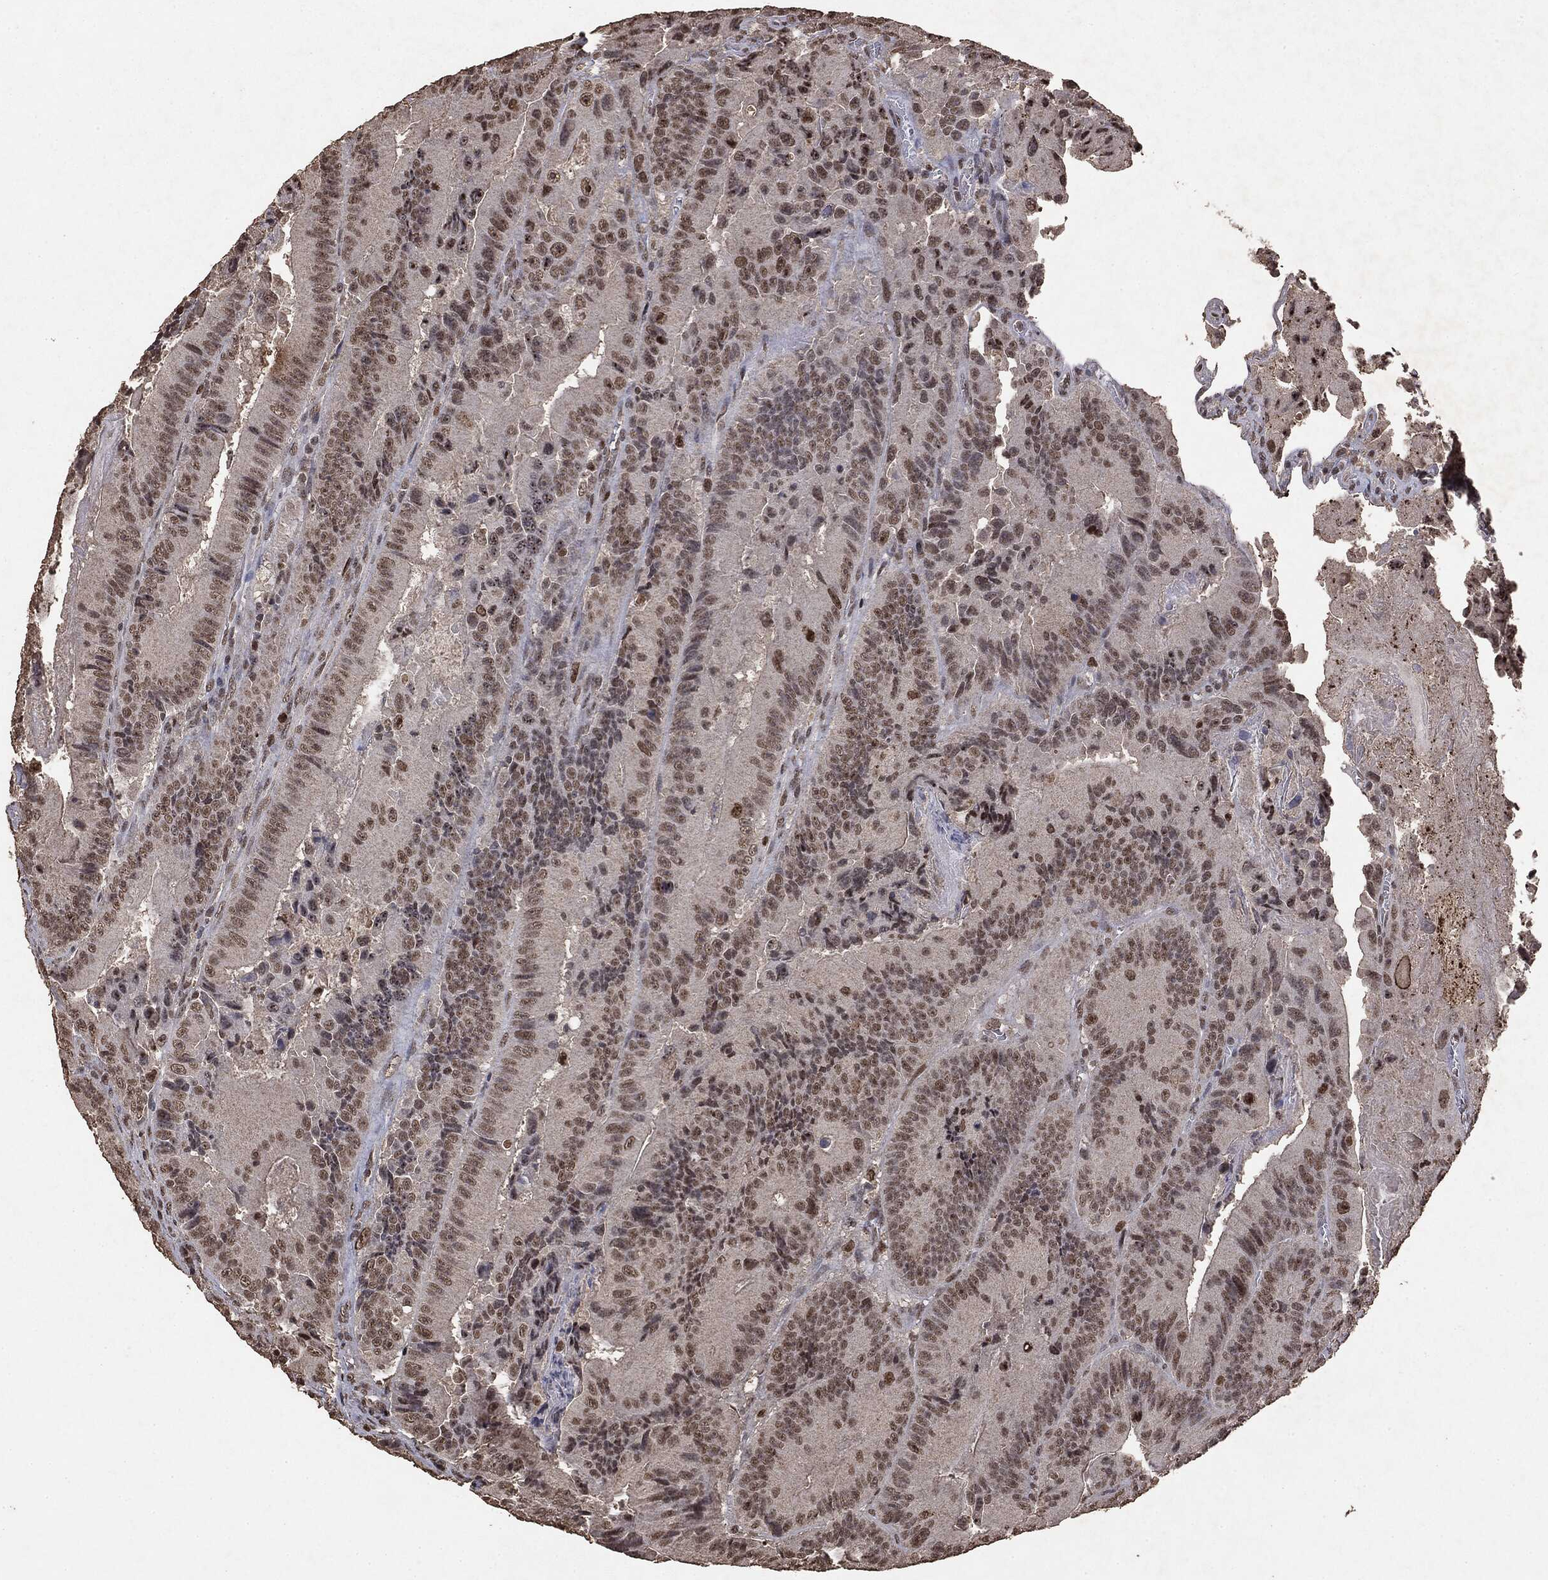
{"staining": {"intensity": "weak", "quantity": "25%-75%", "location": "nuclear"}, "tissue": "colorectal cancer", "cell_type": "Tumor cells", "image_type": "cancer", "snomed": [{"axis": "morphology", "description": "Adenocarcinoma, NOS"}, {"axis": "topography", "description": "Colon"}], "caption": "There is low levels of weak nuclear positivity in tumor cells of colorectal cancer, as demonstrated by immunohistochemical staining (brown color).", "gene": "RAD18", "patient": {"sex": "female", "age": 86}}